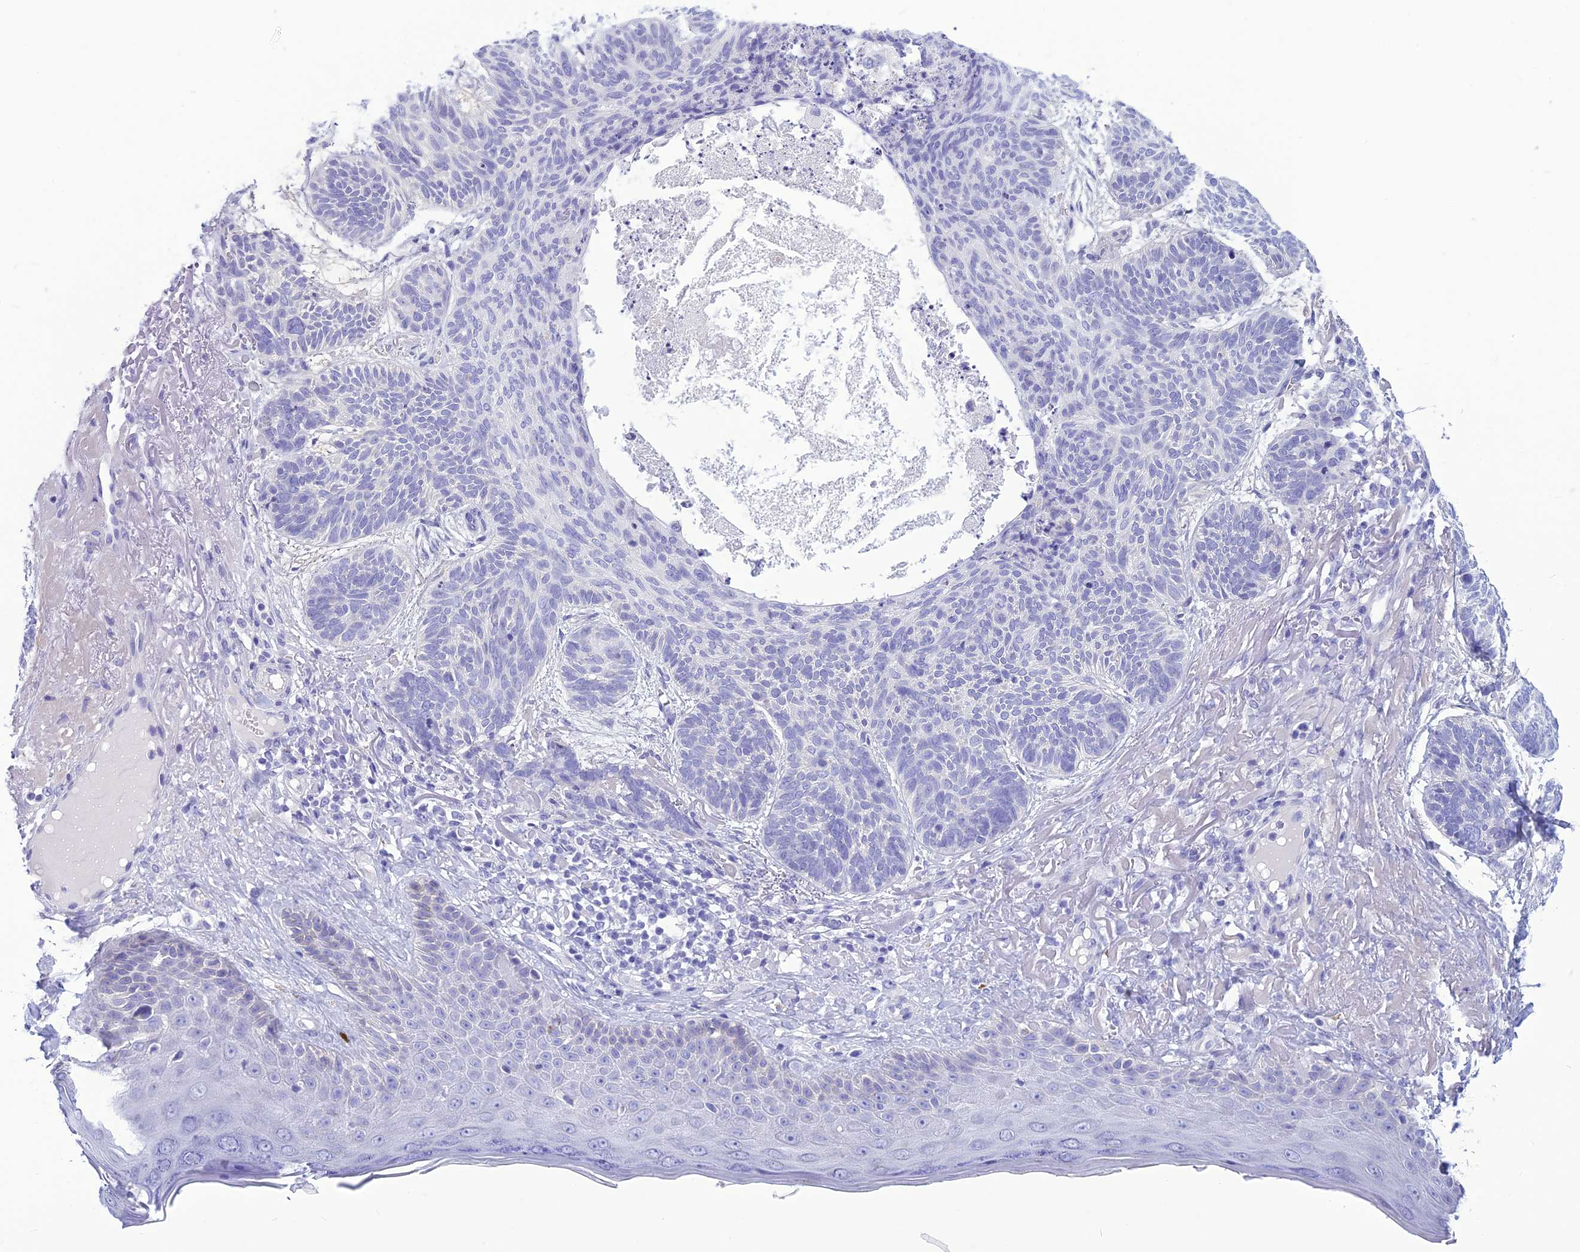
{"staining": {"intensity": "negative", "quantity": "none", "location": "none"}, "tissue": "skin cancer", "cell_type": "Tumor cells", "image_type": "cancer", "snomed": [{"axis": "morphology", "description": "Normal tissue, NOS"}, {"axis": "morphology", "description": "Basal cell carcinoma"}, {"axis": "topography", "description": "Skin"}], "caption": "Tumor cells show no significant protein positivity in basal cell carcinoma (skin).", "gene": "BBS2", "patient": {"sex": "male", "age": 66}}